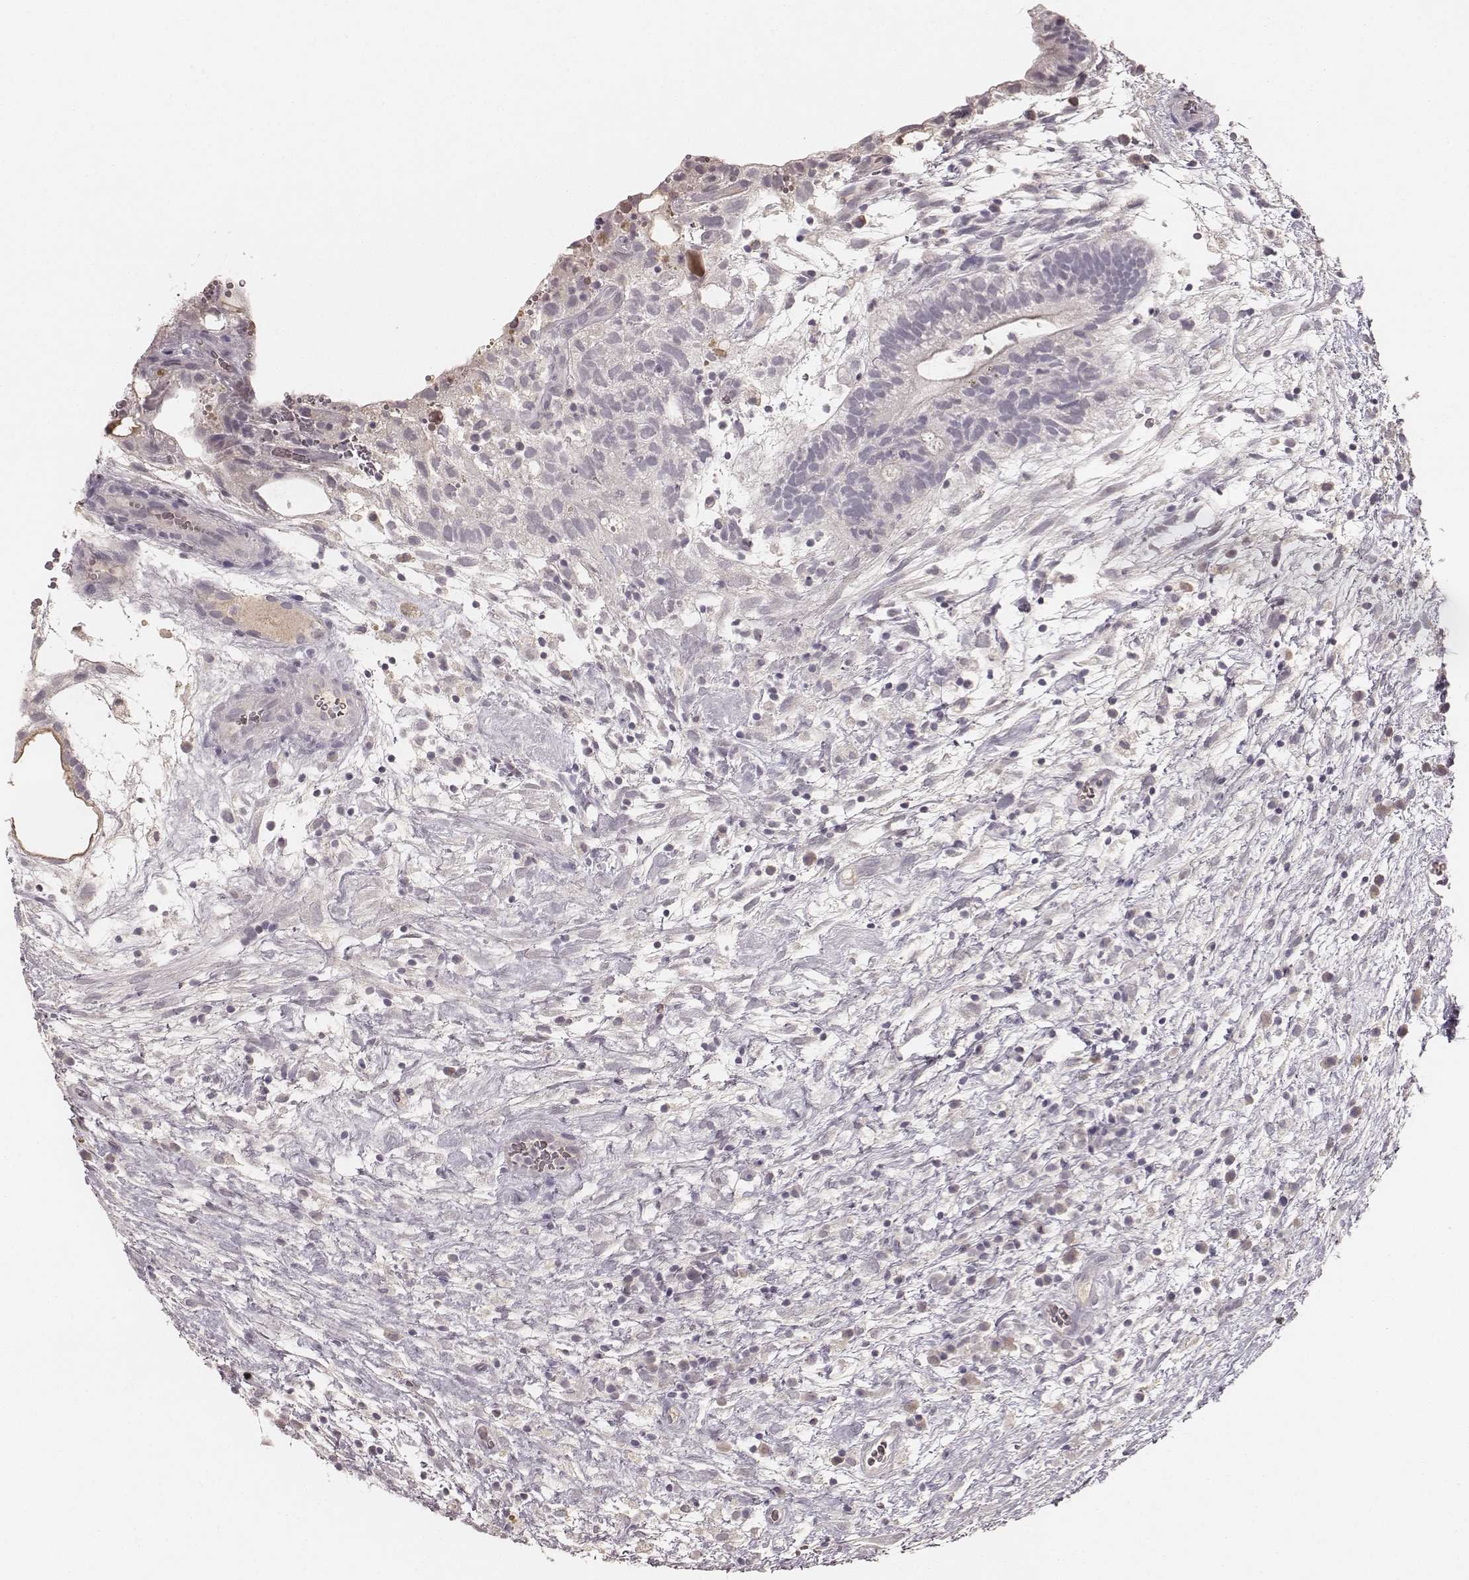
{"staining": {"intensity": "negative", "quantity": "none", "location": "none"}, "tissue": "testis cancer", "cell_type": "Tumor cells", "image_type": "cancer", "snomed": [{"axis": "morphology", "description": "Normal tissue, NOS"}, {"axis": "morphology", "description": "Carcinoma, Embryonal, NOS"}, {"axis": "topography", "description": "Testis"}], "caption": "A high-resolution micrograph shows IHC staining of testis cancer (embryonal carcinoma), which displays no significant expression in tumor cells.", "gene": "LY6K", "patient": {"sex": "male", "age": 32}}